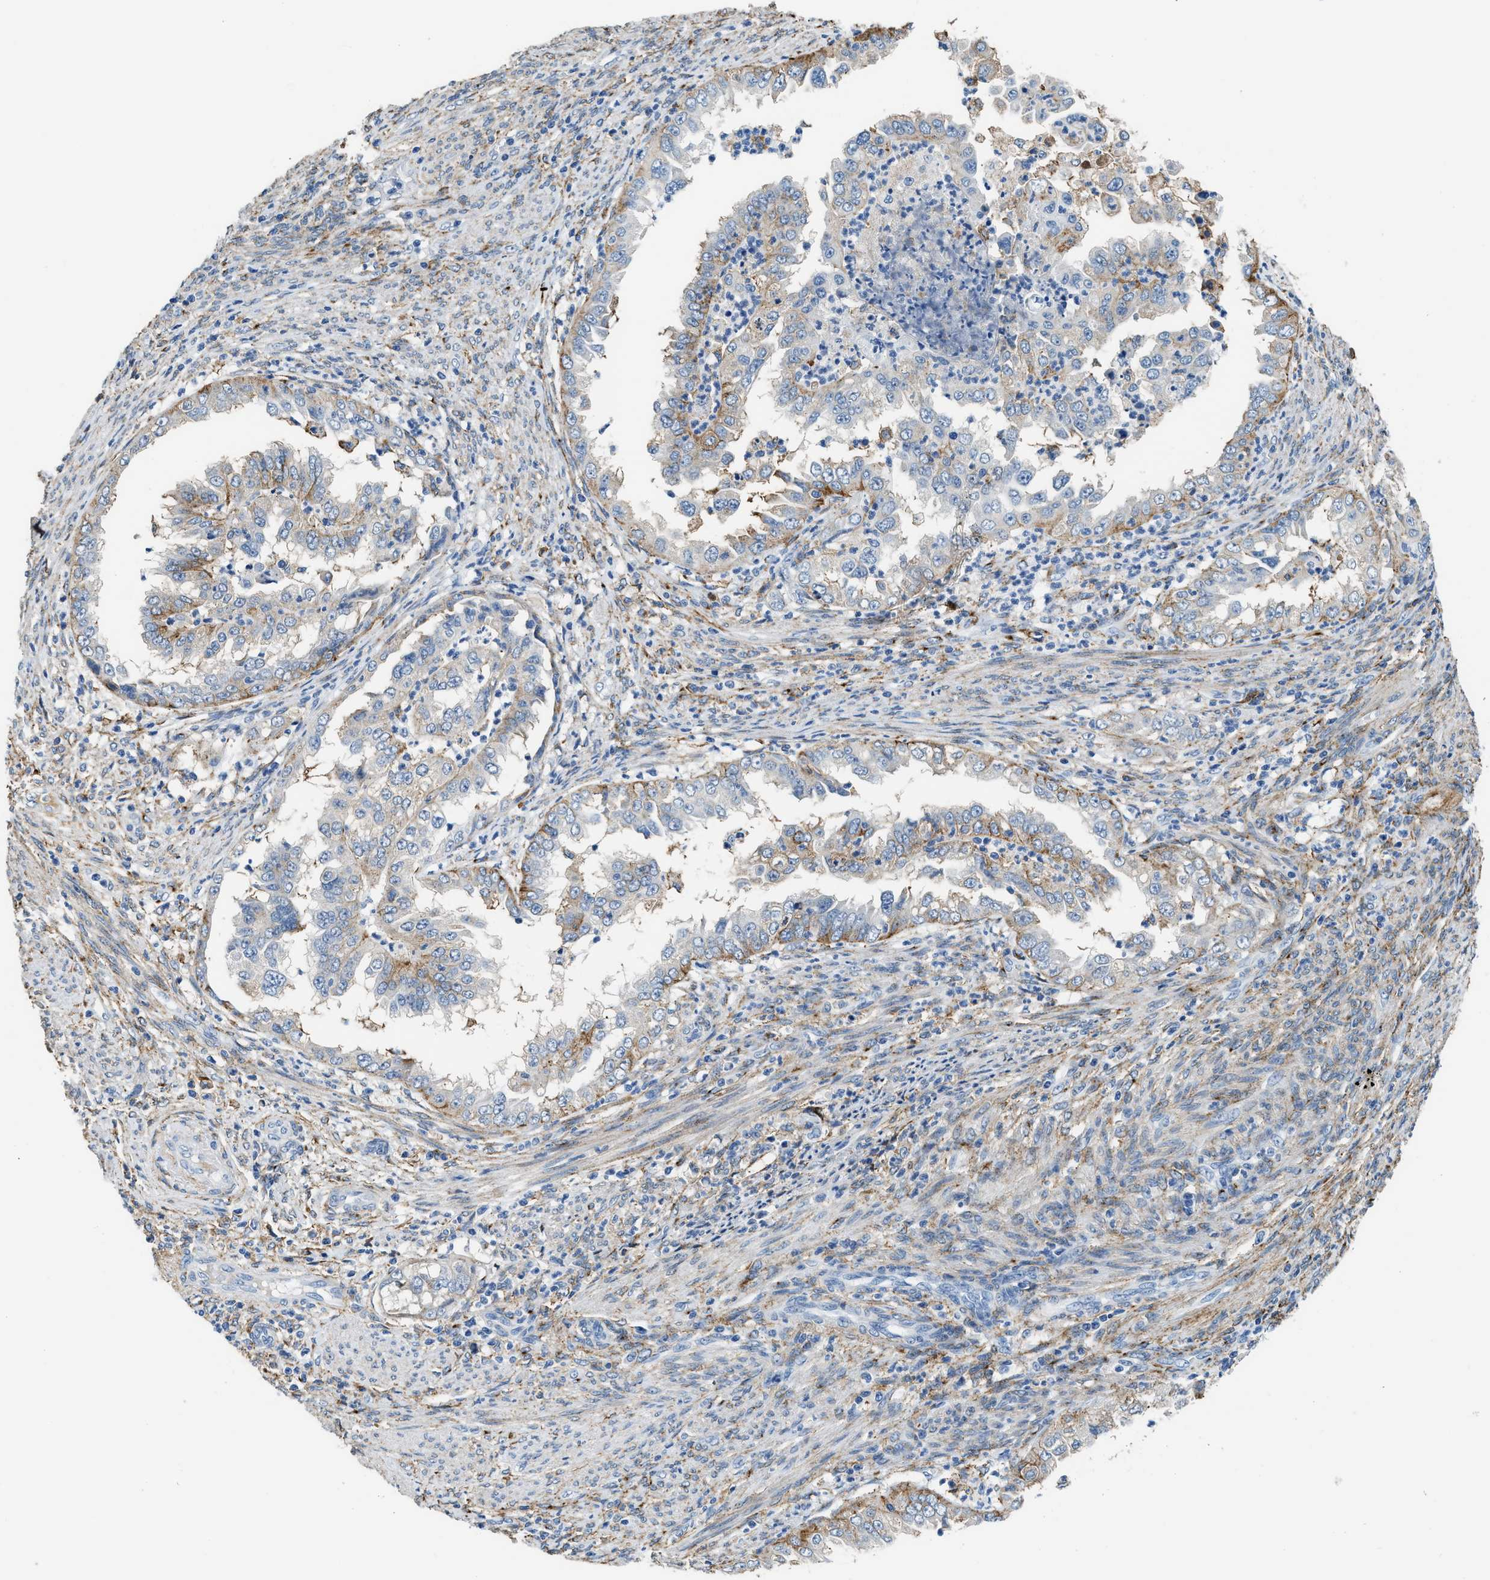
{"staining": {"intensity": "moderate", "quantity": "<25%", "location": "cytoplasmic/membranous"}, "tissue": "endometrial cancer", "cell_type": "Tumor cells", "image_type": "cancer", "snomed": [{"axis": "morphology", "description": "Adenocarcinoma, NOS"}, {"axis": "topography", "description": "Endometrium"}], "caption": "The micrograph shows a brown stain indicating the presence of a protein in the cytoplasmic/membranous of tumor cells in endometrial cancer (adenocarcinoma). Using DAB (brown) and hematoxylin (blue) stains, captured at high magnification using brightfield microscopy.", "gene": "LRP1", "patient": {"sex": "female", "age": 85}}